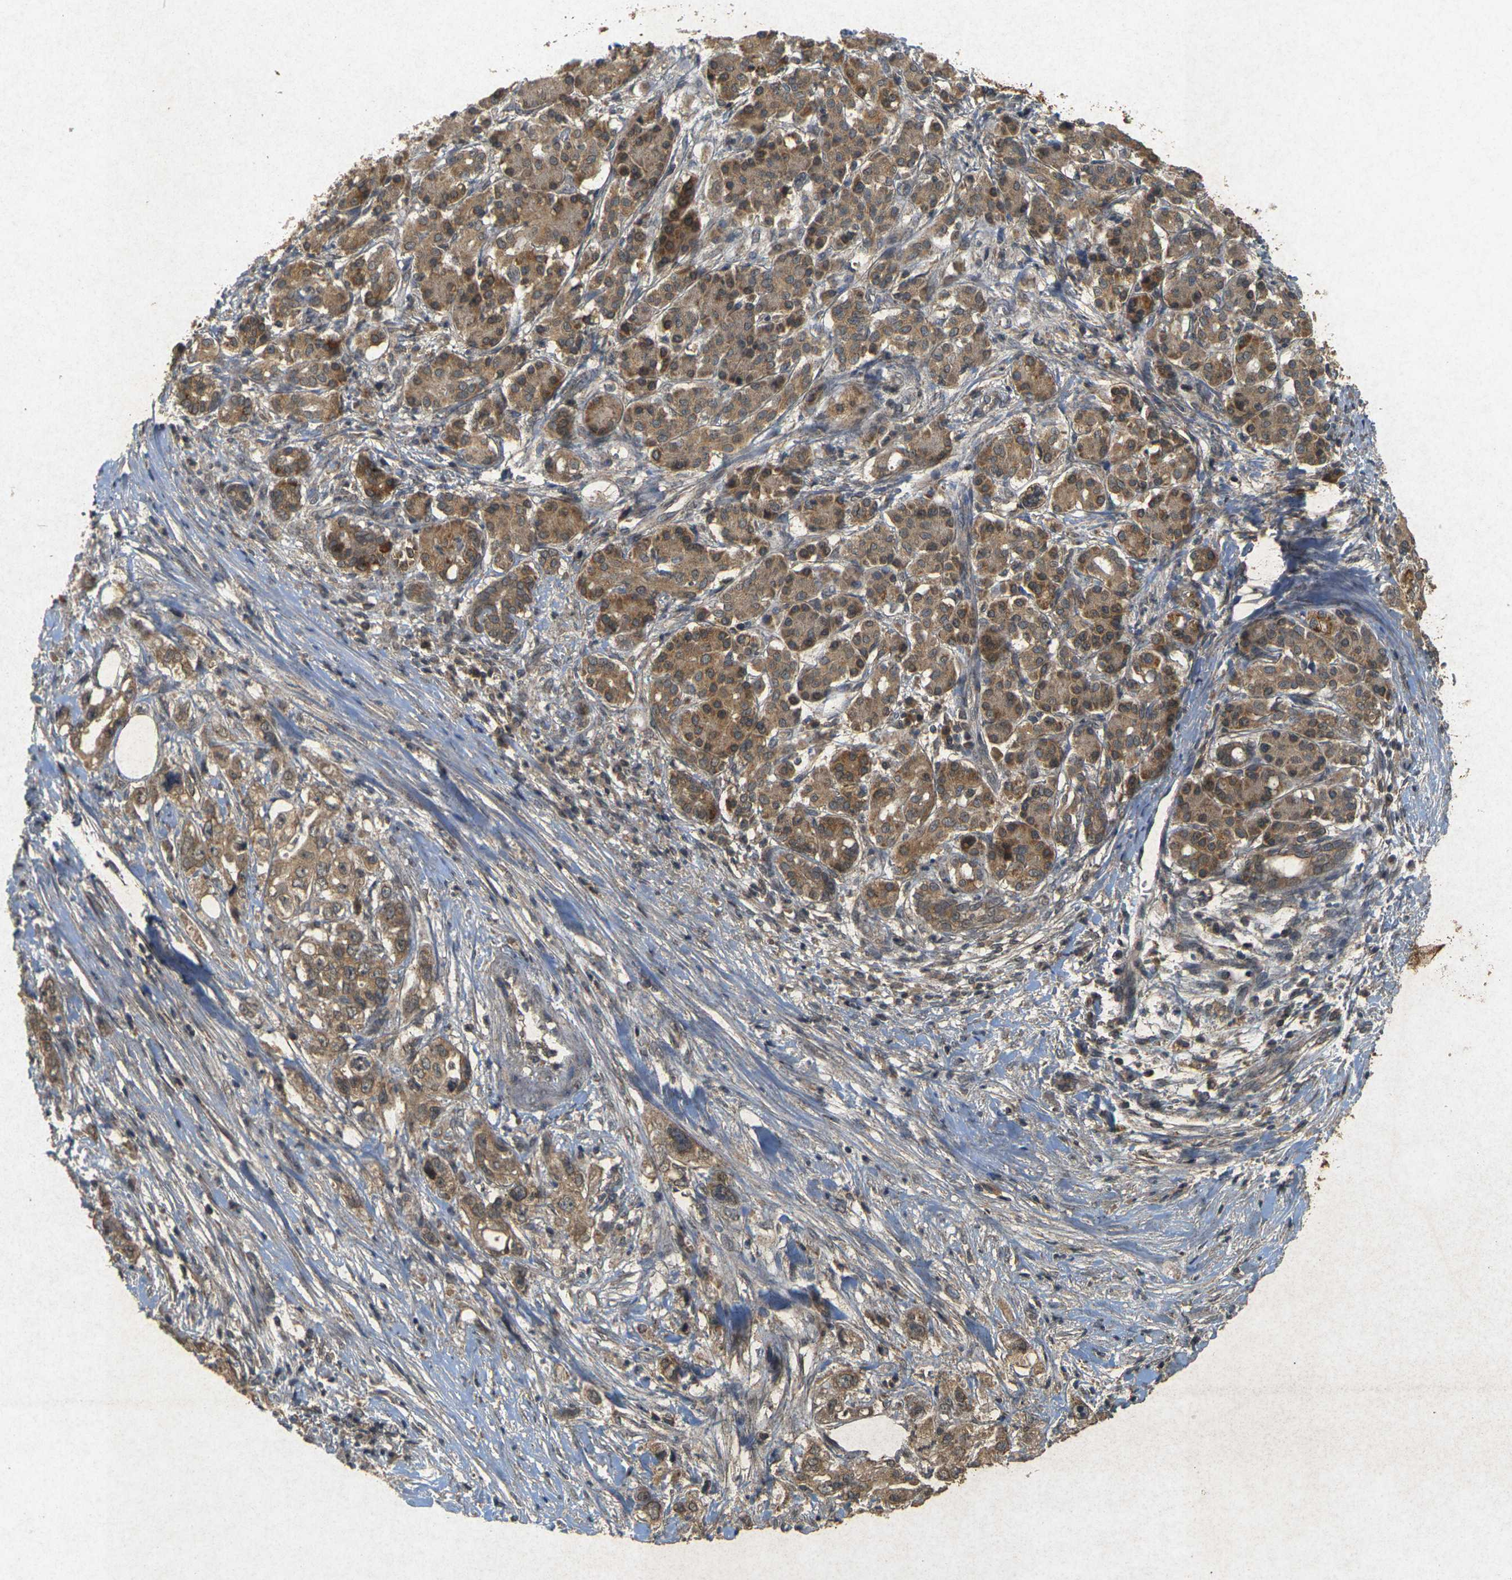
{"staining": {"intensity": "moderate", "quantity": ">75%", "location": "cytoplasmic/membranous"}, "tissue": "pancreatic cancer", "cell_type": "Tumor cells", "image_type": "cancer", "snomed": [{"axis": "morphology", "description": "Normal tissue, NOS"}, {"axis": "topography", "description": "Pancreas"}], "caption": "A brown stain labels moderate cytoplasmic/membranous staining of a protein in human pancreatic cancer tumor cells.", "gene": "ERN1", "patient": {"sex": "male", "age": 42}}